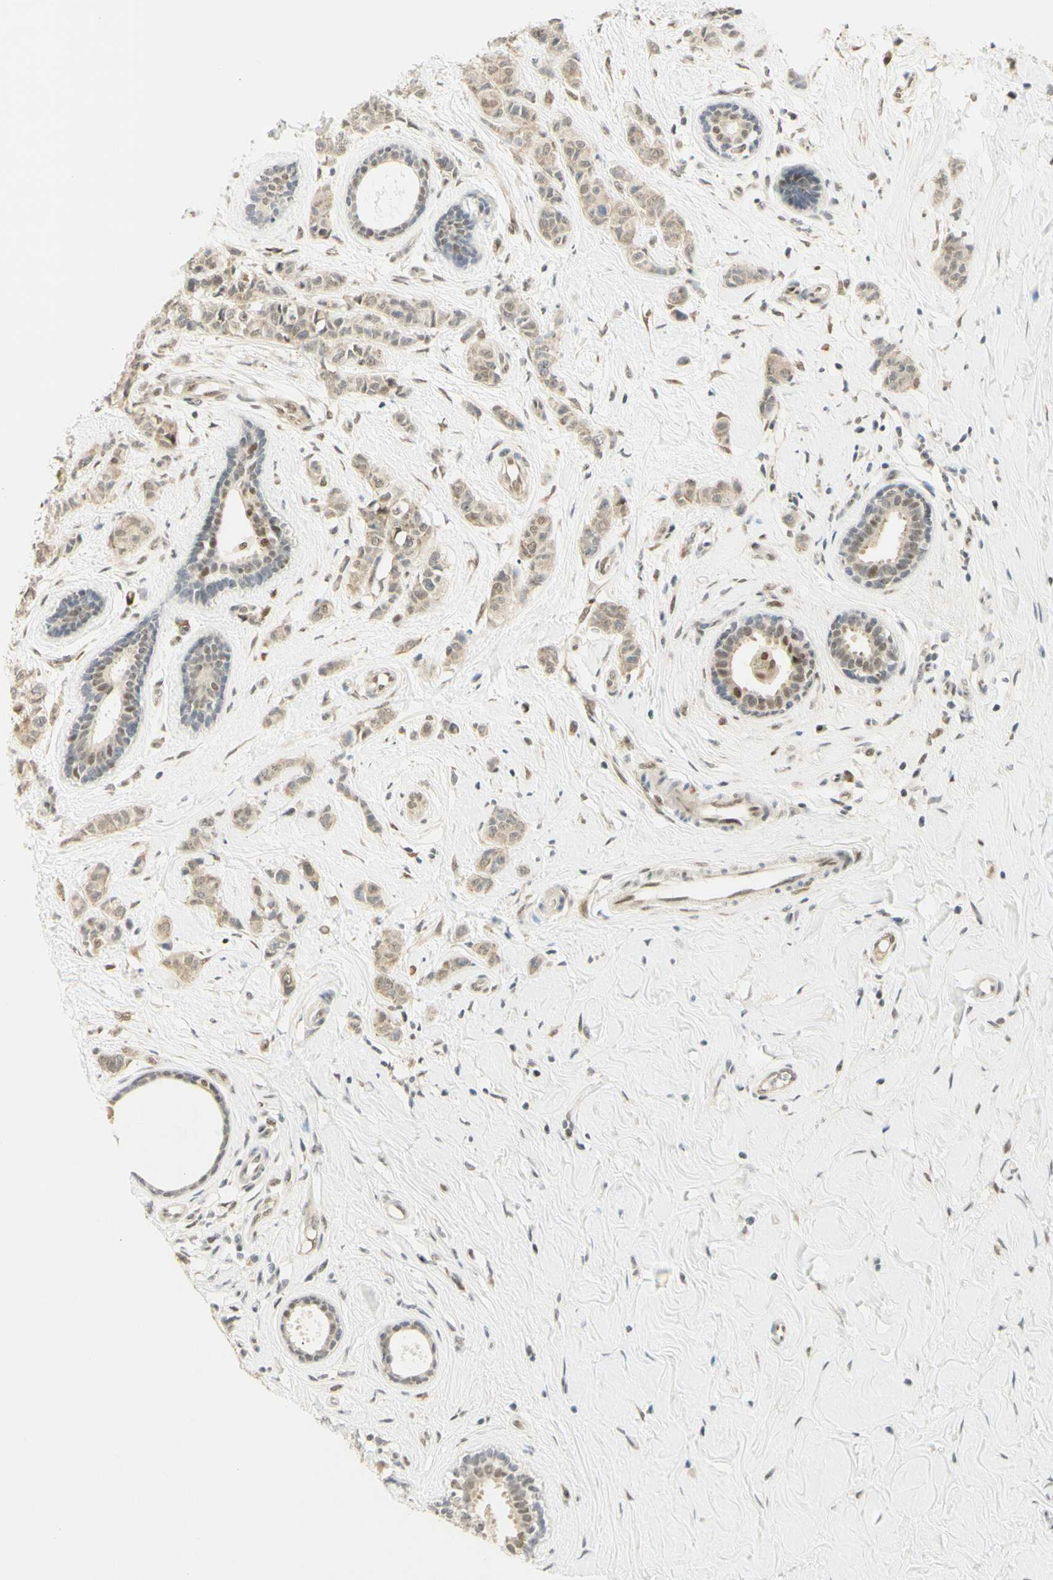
{"staining": {"intensity": "moderate", "quantity": "25%-75%", "location": "cytoplasmic/membranous,nuclear"}, "tissue": "breast cancer", "cell_type": "Tumor cells", "image_type": "cancer", "snomed": [{"axis": "morphology", "description": "Normal tissue, NOS"}, {"axis": "morphology", "description": "Duct carcinoma"}, {"axis": "topography", "description": "Breast"}], "caption": "A brown stain highlights moderate cytoplasmic/membranous and nuclear positivity of a protein in breast cancer tumor cells.", "gene": "DDX1", "patient": {"sex": "female", "age": 40}}